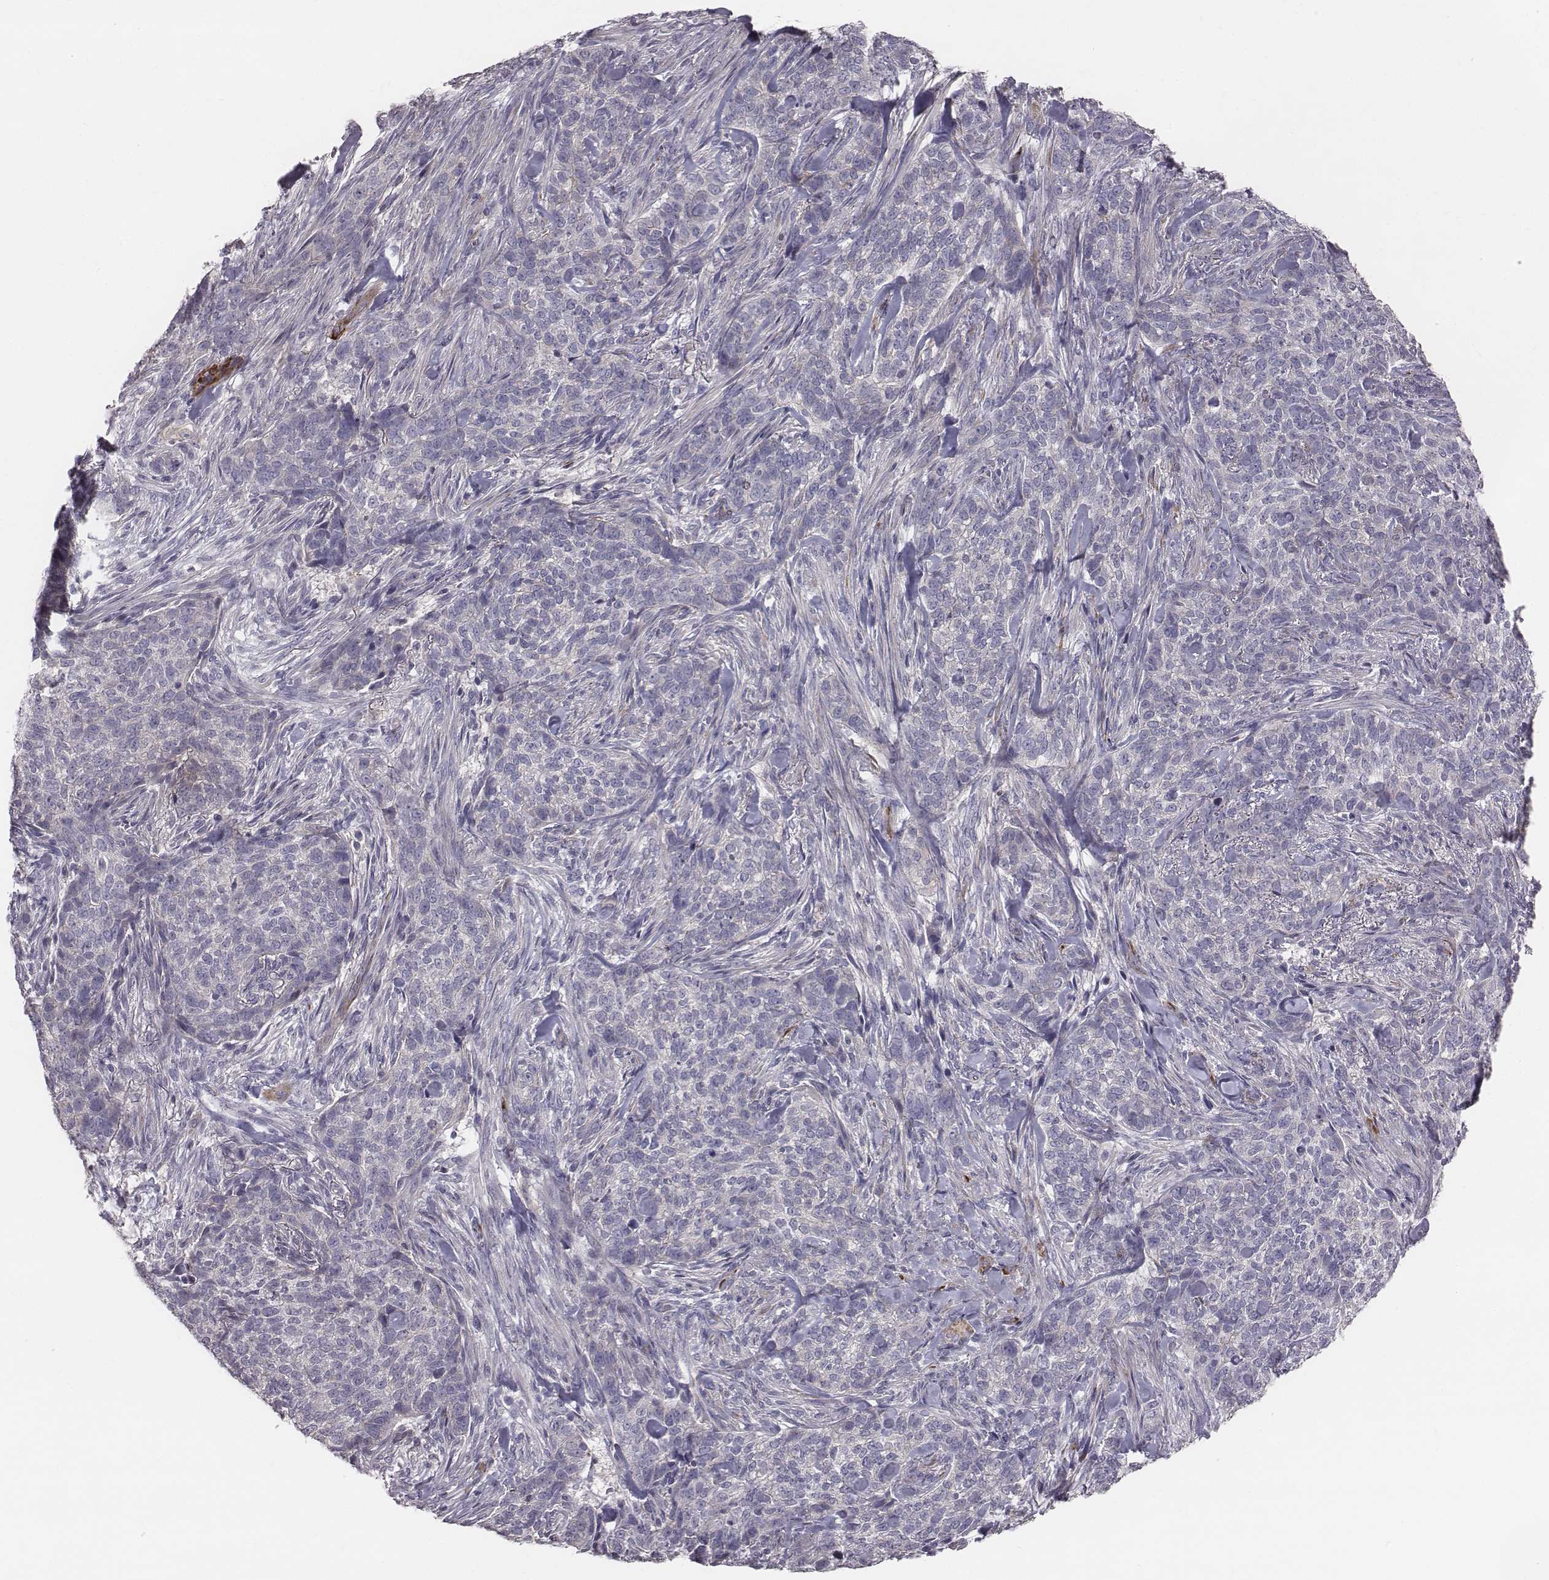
{"staining": {"intensity": "negative", "quantity": "none", "location": "none"}, "tissue": "skin cancer", "cell_type": "Tumor cells", "image_type": "cancer", "snomed": [{"axis": "morphology", "description": "Basal cell carcinoma"}, {"axis": "topography", "description": "Skin"}], "caption": "This histopathology image is of skin cancer (basal cell carcinoma) stained with IHC to label a protein in brown with the nuclei are counter-stained blue. There is no positivity in tumor cells.", "gene": "PRKCZ", "patient": {"sex": "female", "age": 69}}